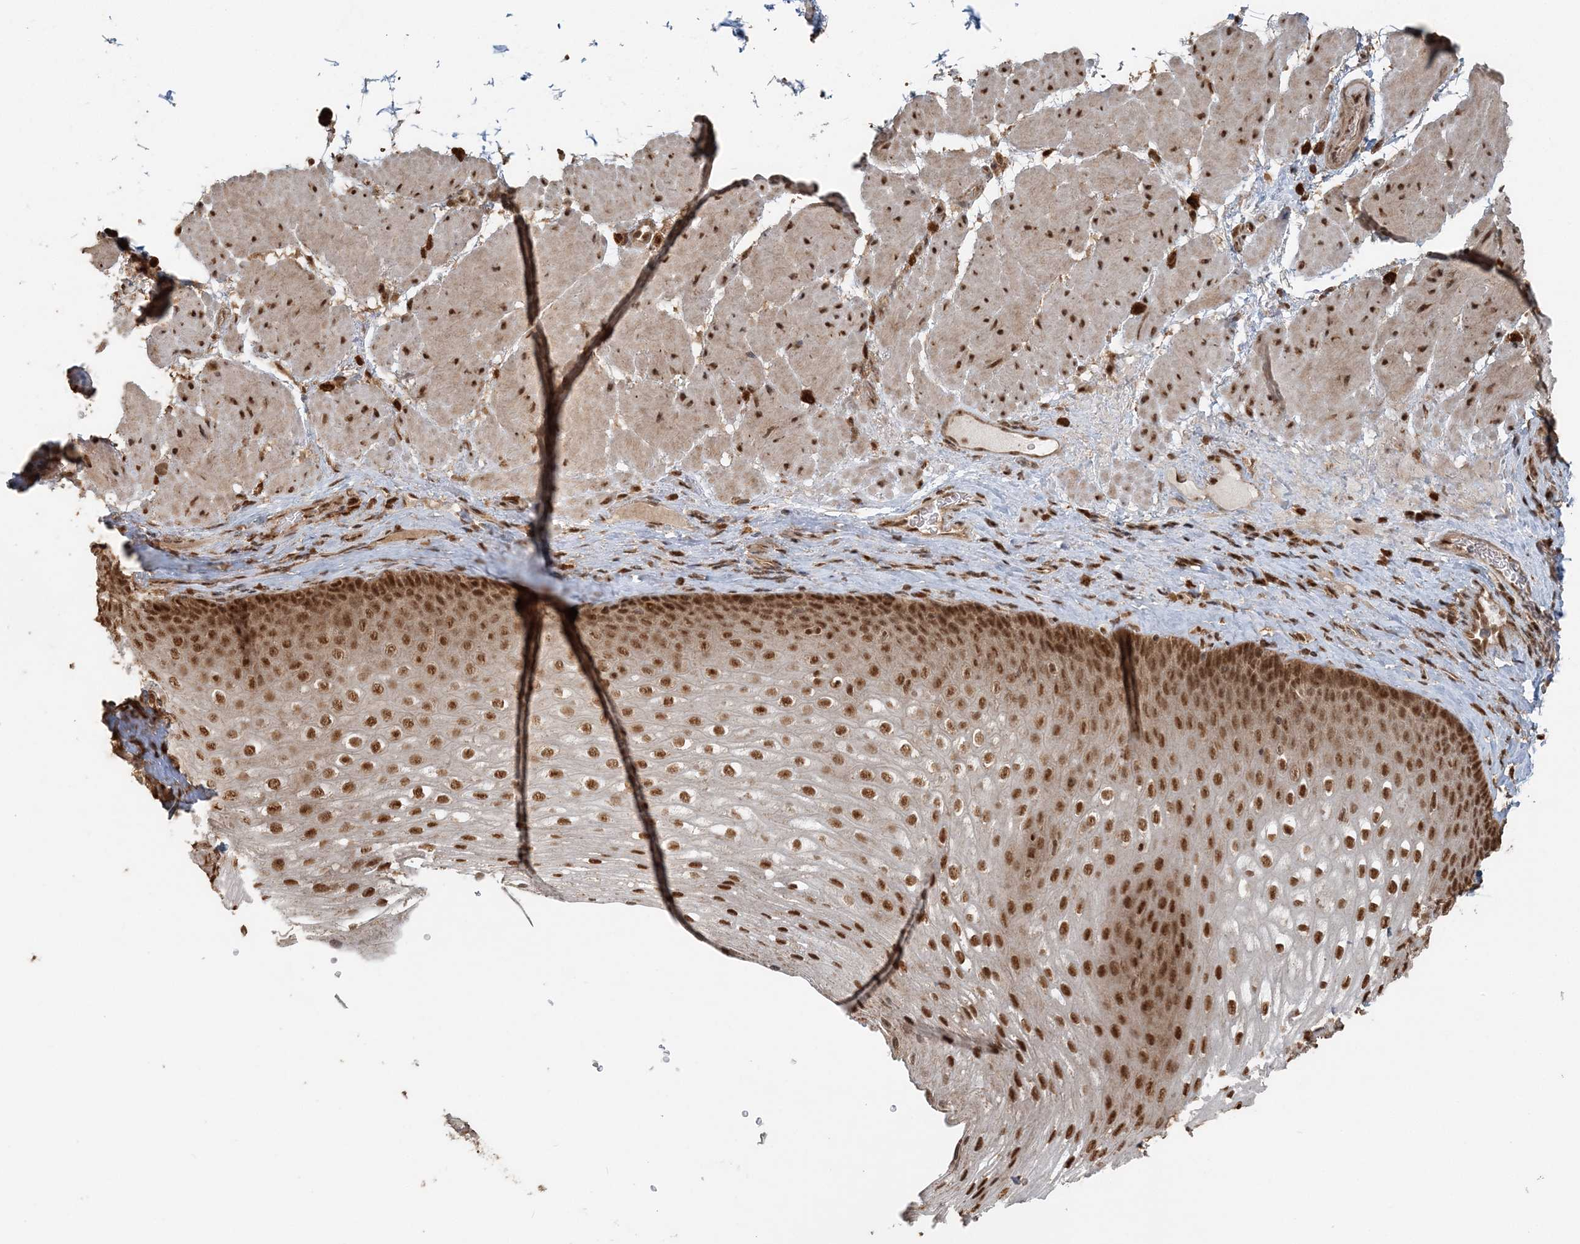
{"staining": {"intensity": "strong", "quantity": ">75%", "location": "nuclear"}, "tissue": "esophagus", "cell_type": "Squamous epithelial cells", "image_type": "normal", "snomed": [{"axis": "morphology", "description": "Normal tissue, NOS"}, {"axis": "topography", "description": "Esophagus"}], "caption": "Human esophagus stained for a protein (brown) reveals strong nuclear positive staining in approximately >75% of squamous epithelial cells.", "gene": "ARHGAP35", "patient": {"sex": "female", "age": 66}}